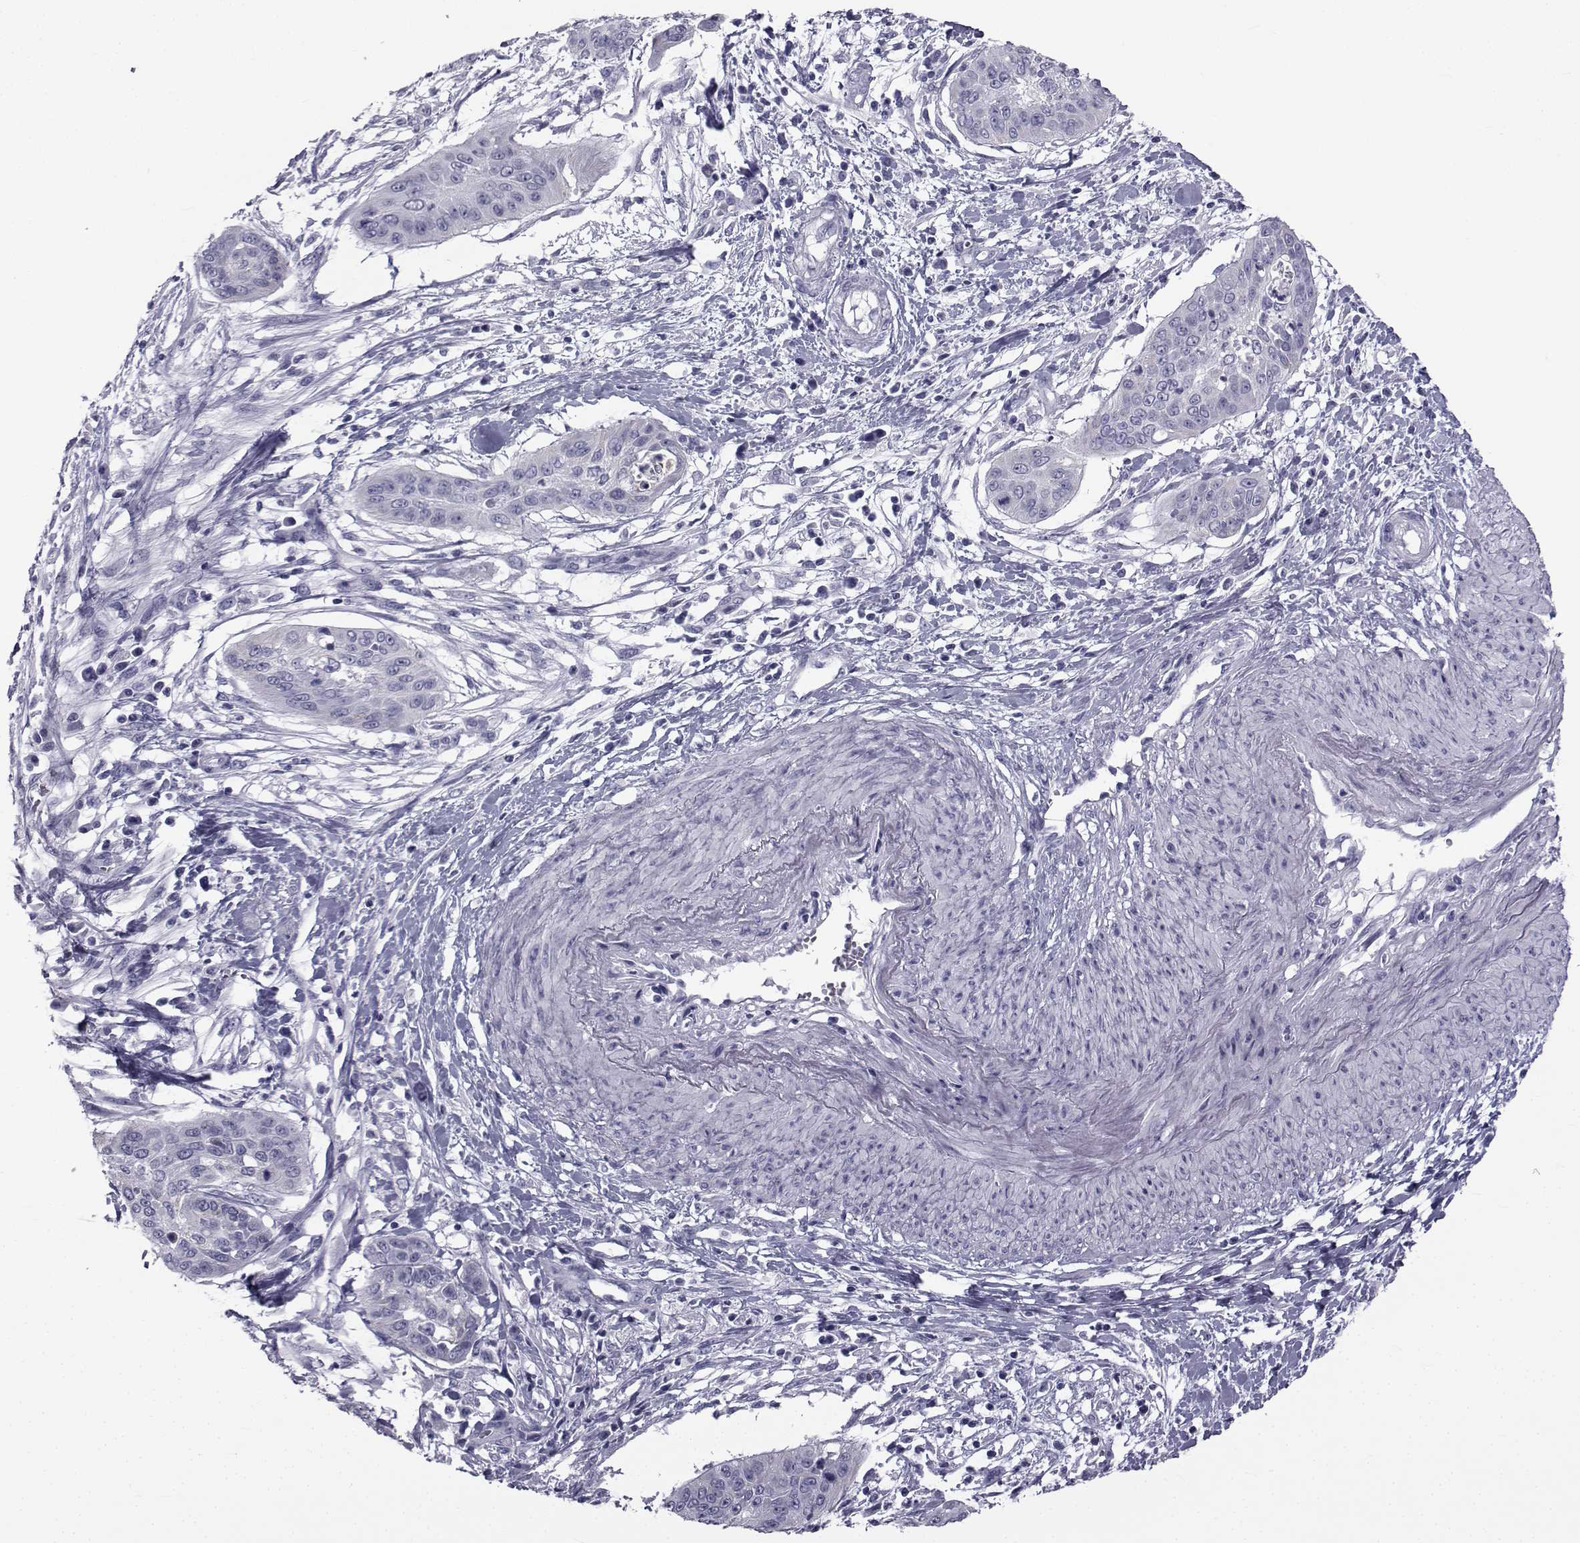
{"staining": {"intensity": "negative", "quantity": "none", "location": "none"}, "tissue": "cervical cancer", "cell_type": "Tumor cells", "image_type": "cancer", "snomed": [{"axis": "morphology", "description": "Squamous cell carcinoma, NOS"}, {"axis": "topography", "description": "Cervix"}], "caption": "Tumor cells are negative for brown protein staining in squamous cell carcinoma (cervical). Brightfield microscopy of immunohistochemistry (IHC) stained with DAB (brown) and hematoxylin (blue), captured at high magnification.", "gene": "FDXR", "patient": {"sex": "female", "age": 39}}